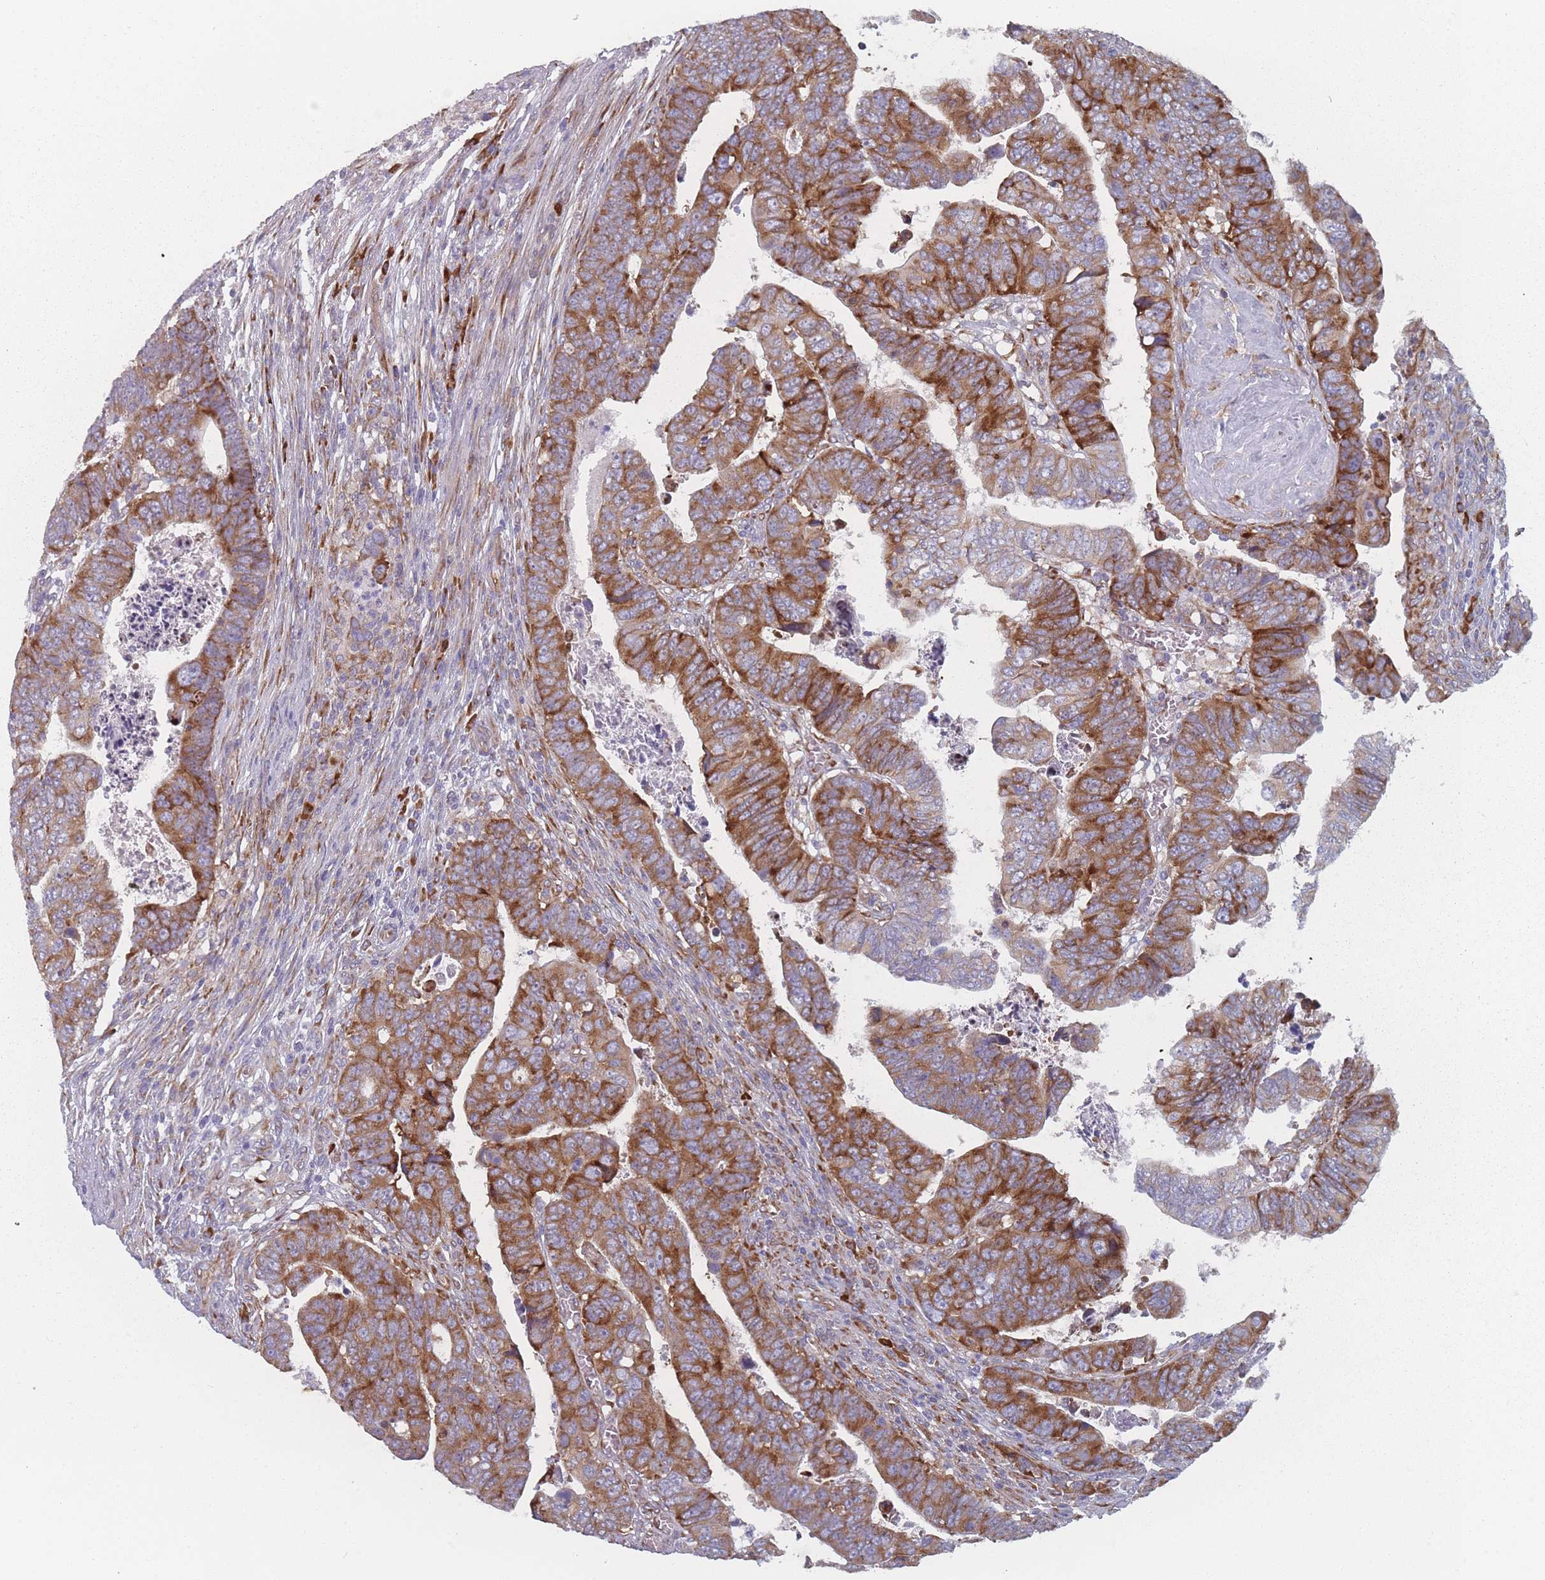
{"staining": {"intensity": "strong", "quantity": ">75%", "location": "cytoplasmic/membranous"}, "tissue": "colorectal cancer", "cell_type": "Tumor cells", "image_type": "cancer", "snomed": [{"axis": "morphology", "description": "Normal tissue, NOS"}, {"axis": "morphology", "description": "Adenocarcinoma, NOS"}, {"axis": "topography", "description": "Rectum"}], "caption": "High-power microscopy captured an IHC micrograph of adenocarcinoma (colorectal), revealing strong cytoplasmic/membranous positivity in approximately >75% of tumor cells.", "gene": "CACNG5", "patient": {"sex": "female", "age": 65}}